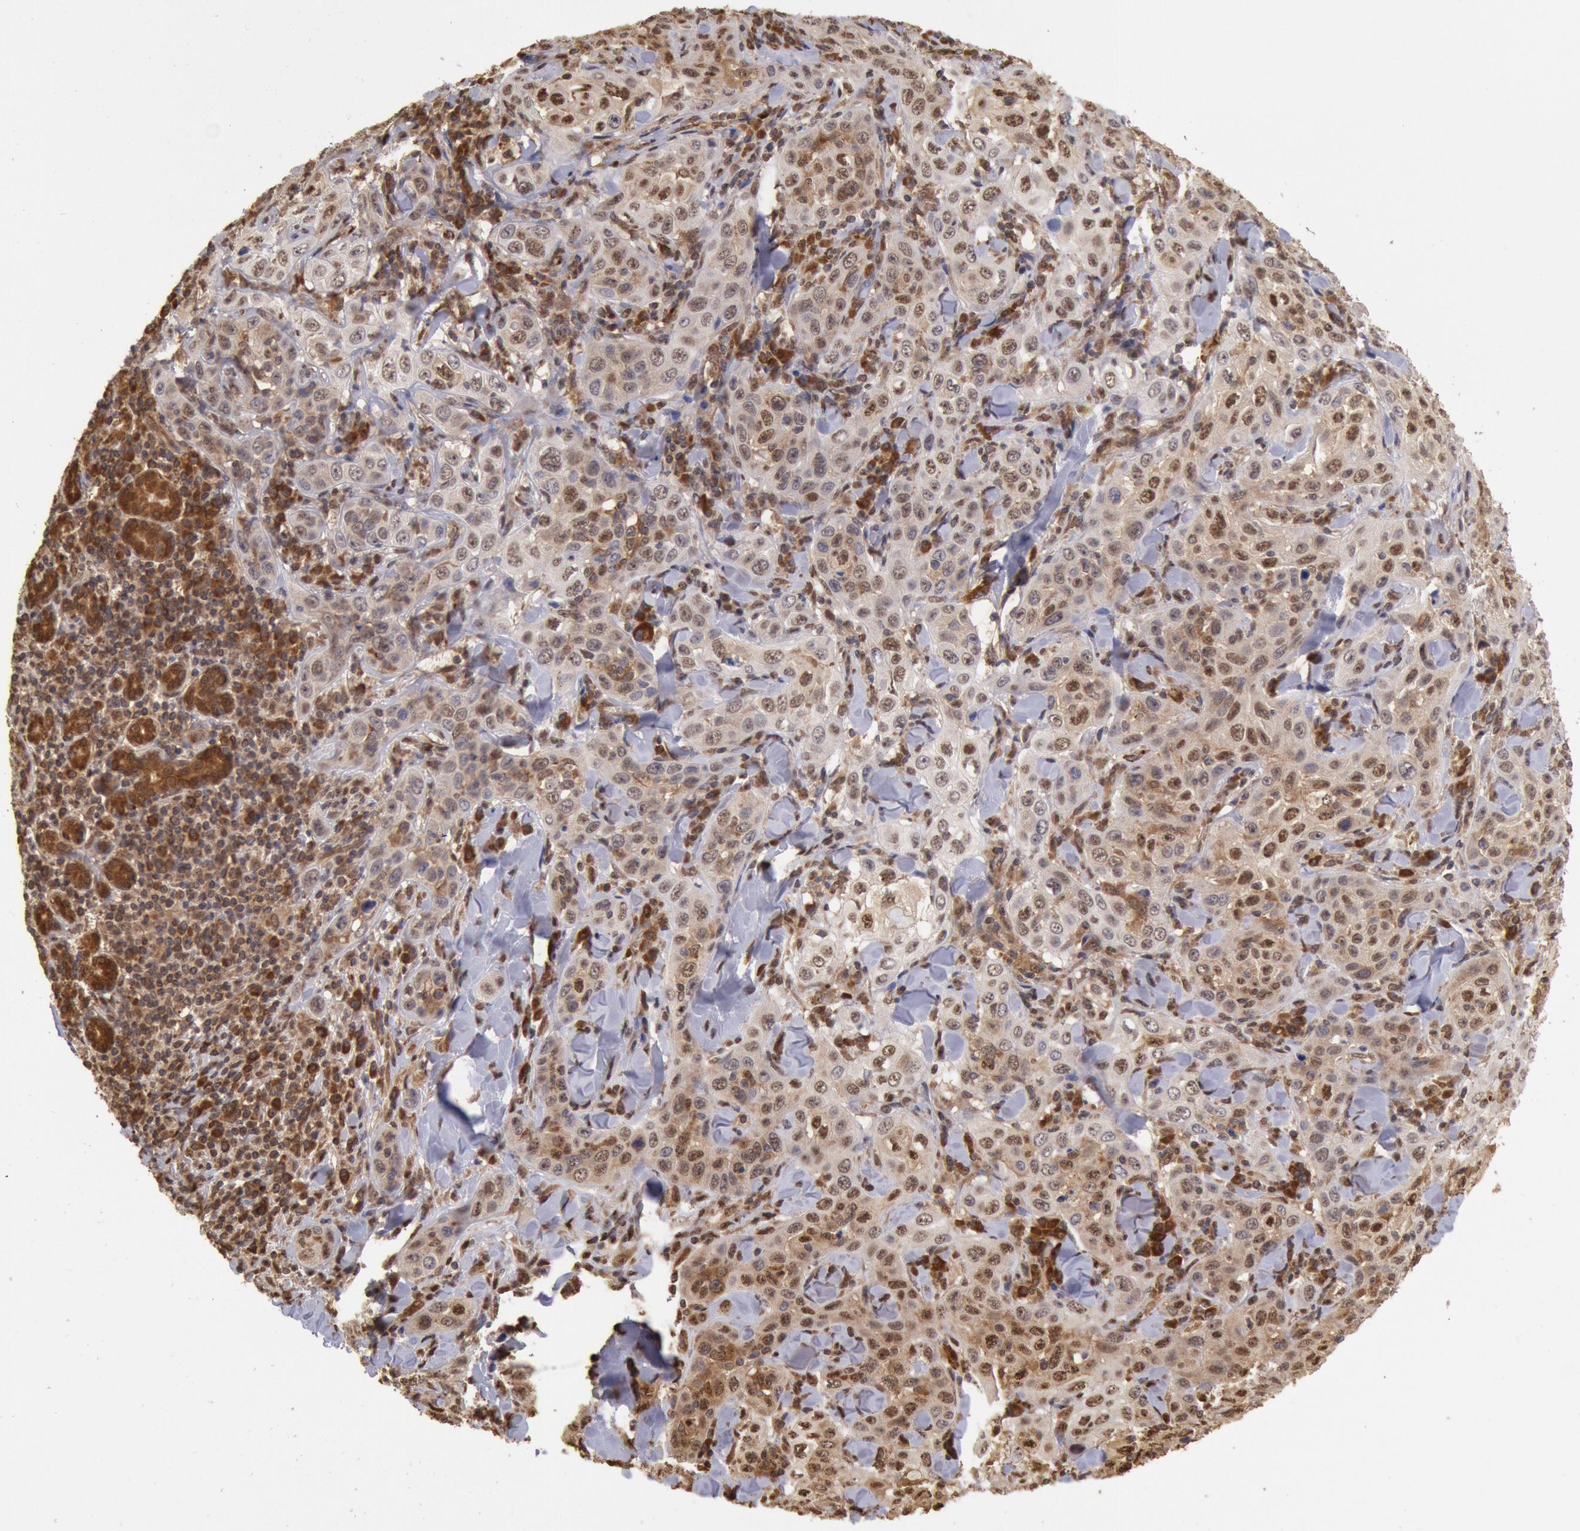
{"staining": {"intensity": "weak", "quantity": "25%-75%", "location": "cytoplasmic/membranous,nuclear"}, "tissue": "skin cancer", "cell_type": "Tumor cells", "image_type": "cancer", "snomed": [{"axis": "morphology", "description": "Squamous cell carcinoma, NOS"}, {"axis": "topography", "description": "Skin"}], "caption": "DAB immunohistochemical staining of human skin cancer (squamous cell carcinoma) shows weak cytoplasmic/membranous and nuclear protein expression in approximately 25%-75% of tumor cells.", "gene": "STX17", "patient": {"sex": "male", "age": 84}}